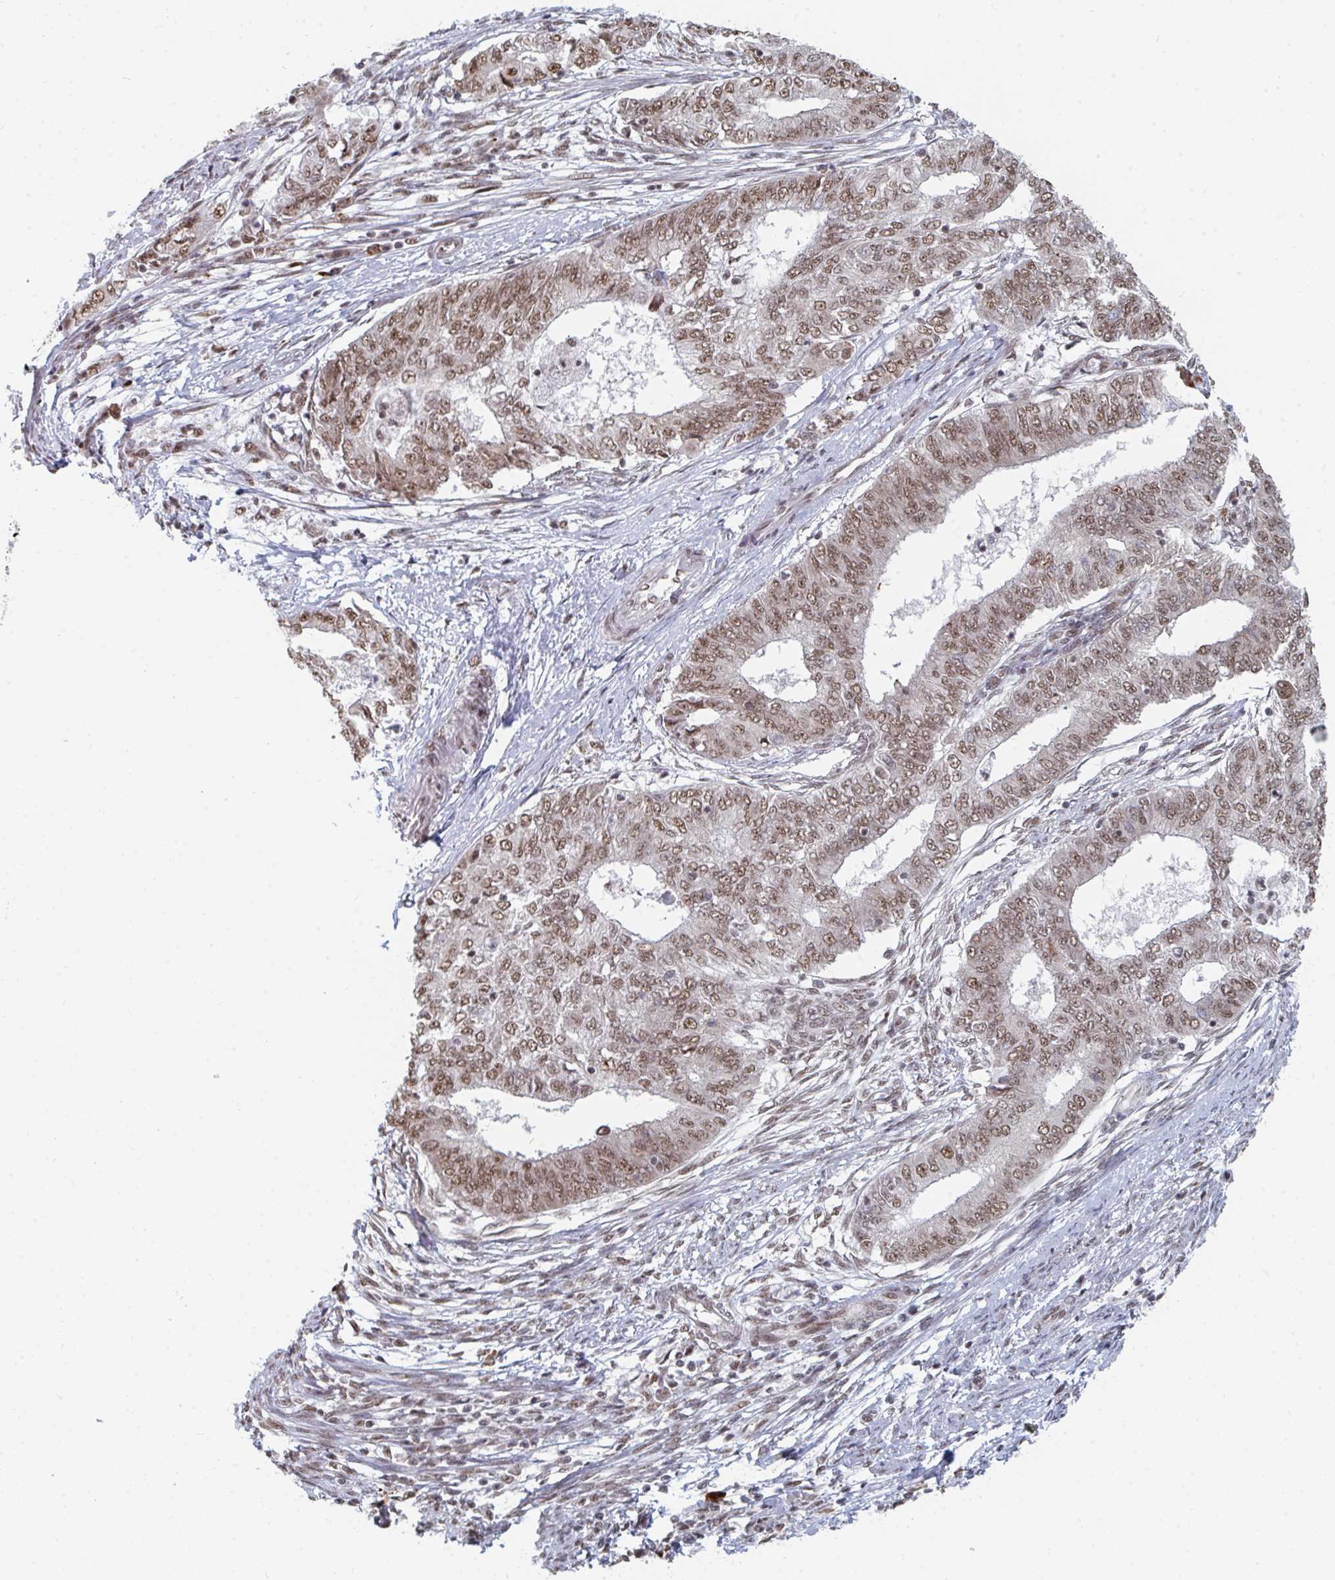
{"staining": {"intensity": "moderate", "quantity": "25%-75%", "location": "nuclear"}, "tissue": "endometrial cancer", "cell_type": "Tumor cells", "image_type": "cancer", "snomed": [{"axis": "morphology", "description": "Adenocarcinoma, NOS"}, {"axis": "topography", "description": "Endometrium"}], "caption": "High-power microscopy captured an immunohistochemistry (IHC) photomicrograph of endometrial adenocarcinoma, revealing moderate nuclear positivity in approximately 25%-75% of tumor cells.", "gene": "MBNL1", "patient": {"sex": "female", "age": 62}}